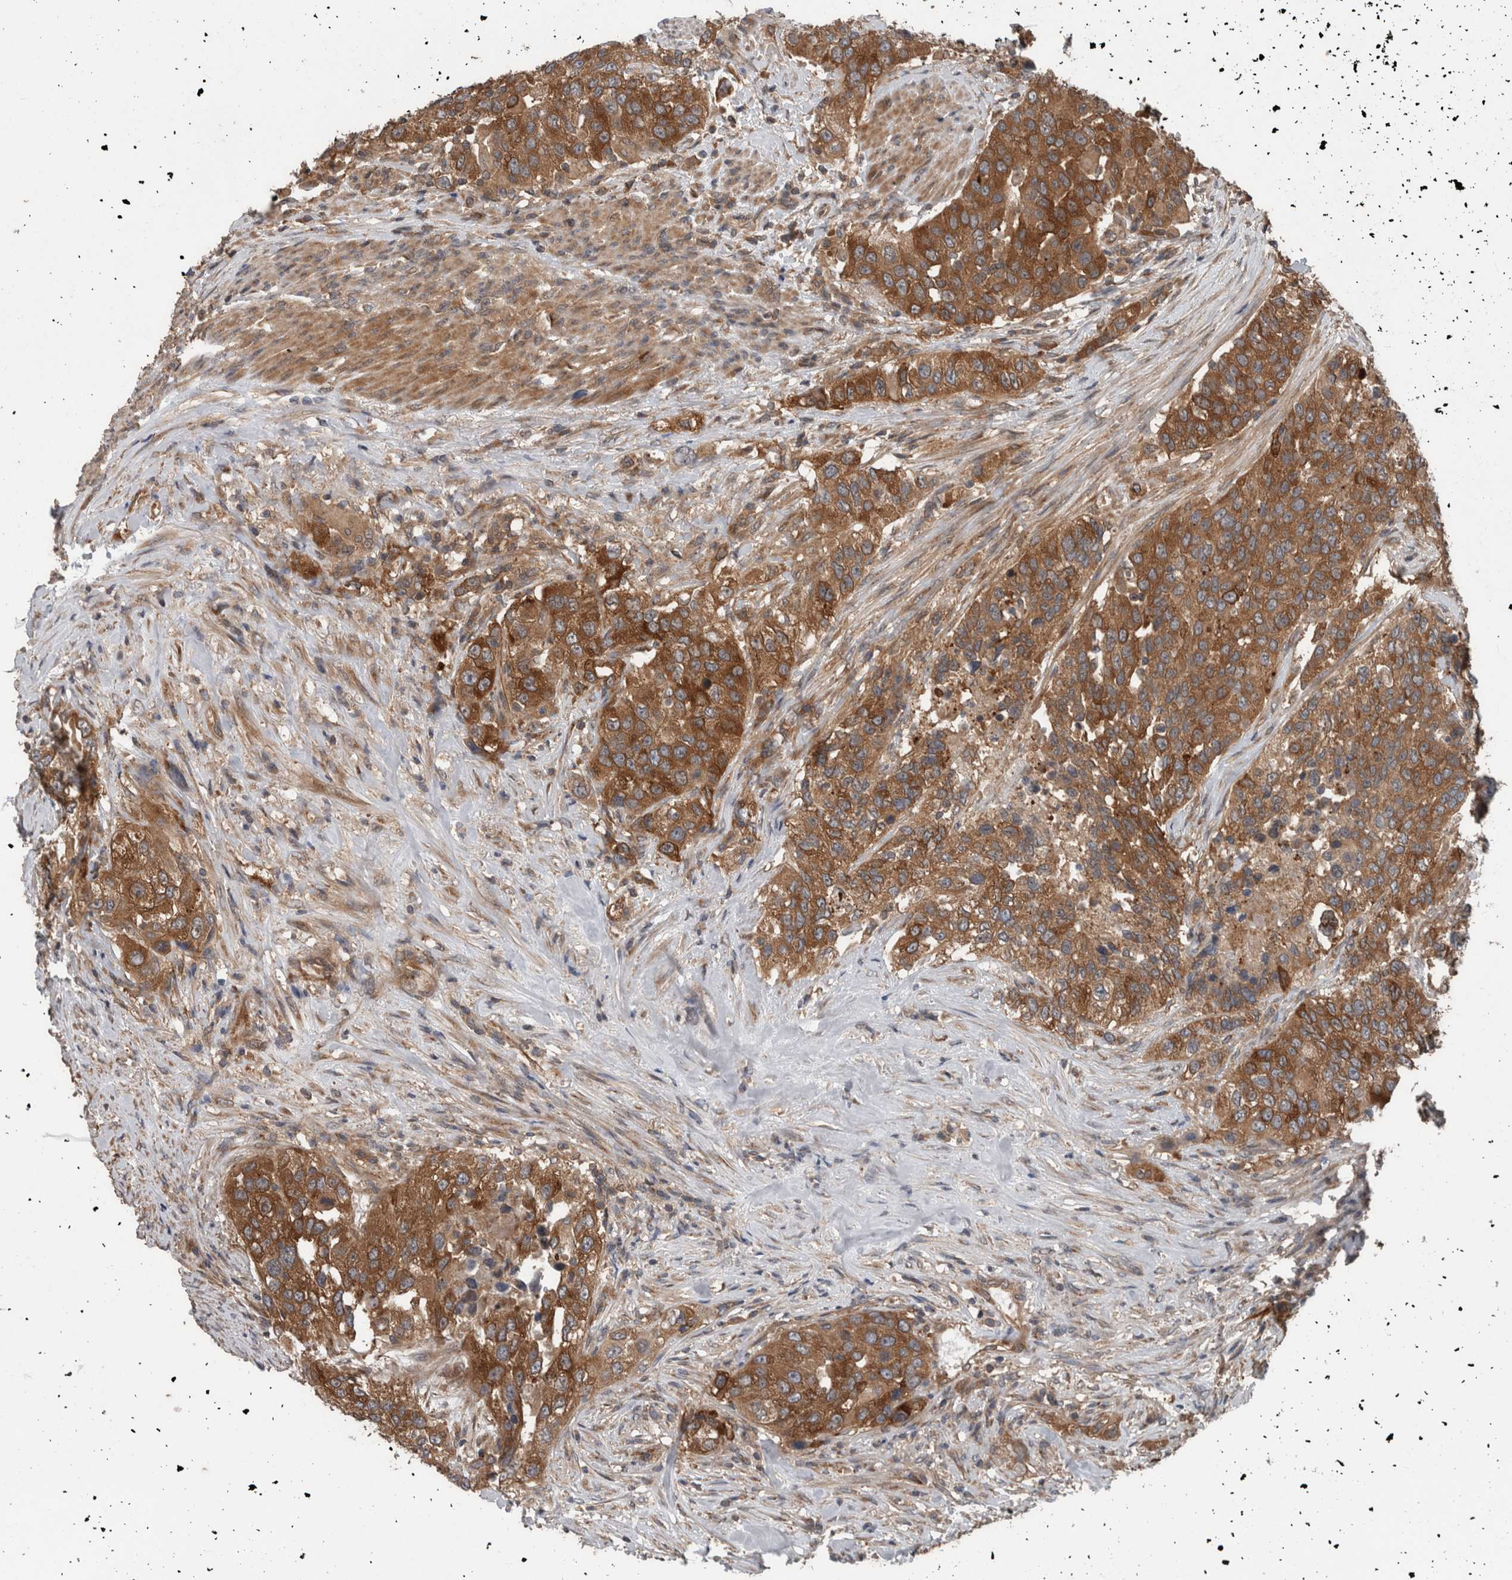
{"staining": {"intensity": "moderate", "quantity": ">75%", "location": "cytoplasmic/membranous"}, "tissue": "urothelial cancer", "cell_type": "Tumor cells", "image_type": "cancer", "snomed": [{"axis": "morphology", "description": "Urothelial carcinoma, High grade"}, {"axis": "topography", "description": "Urinary bladder"}], "caption": "The immunohistochemical stain shows moderate cytoplasmic/membranous expression in tumor cells of high-grade urothelial carcinoma tissue.", "gene": "RIOK3", "patient": {"sex": "female", "age": 80}}